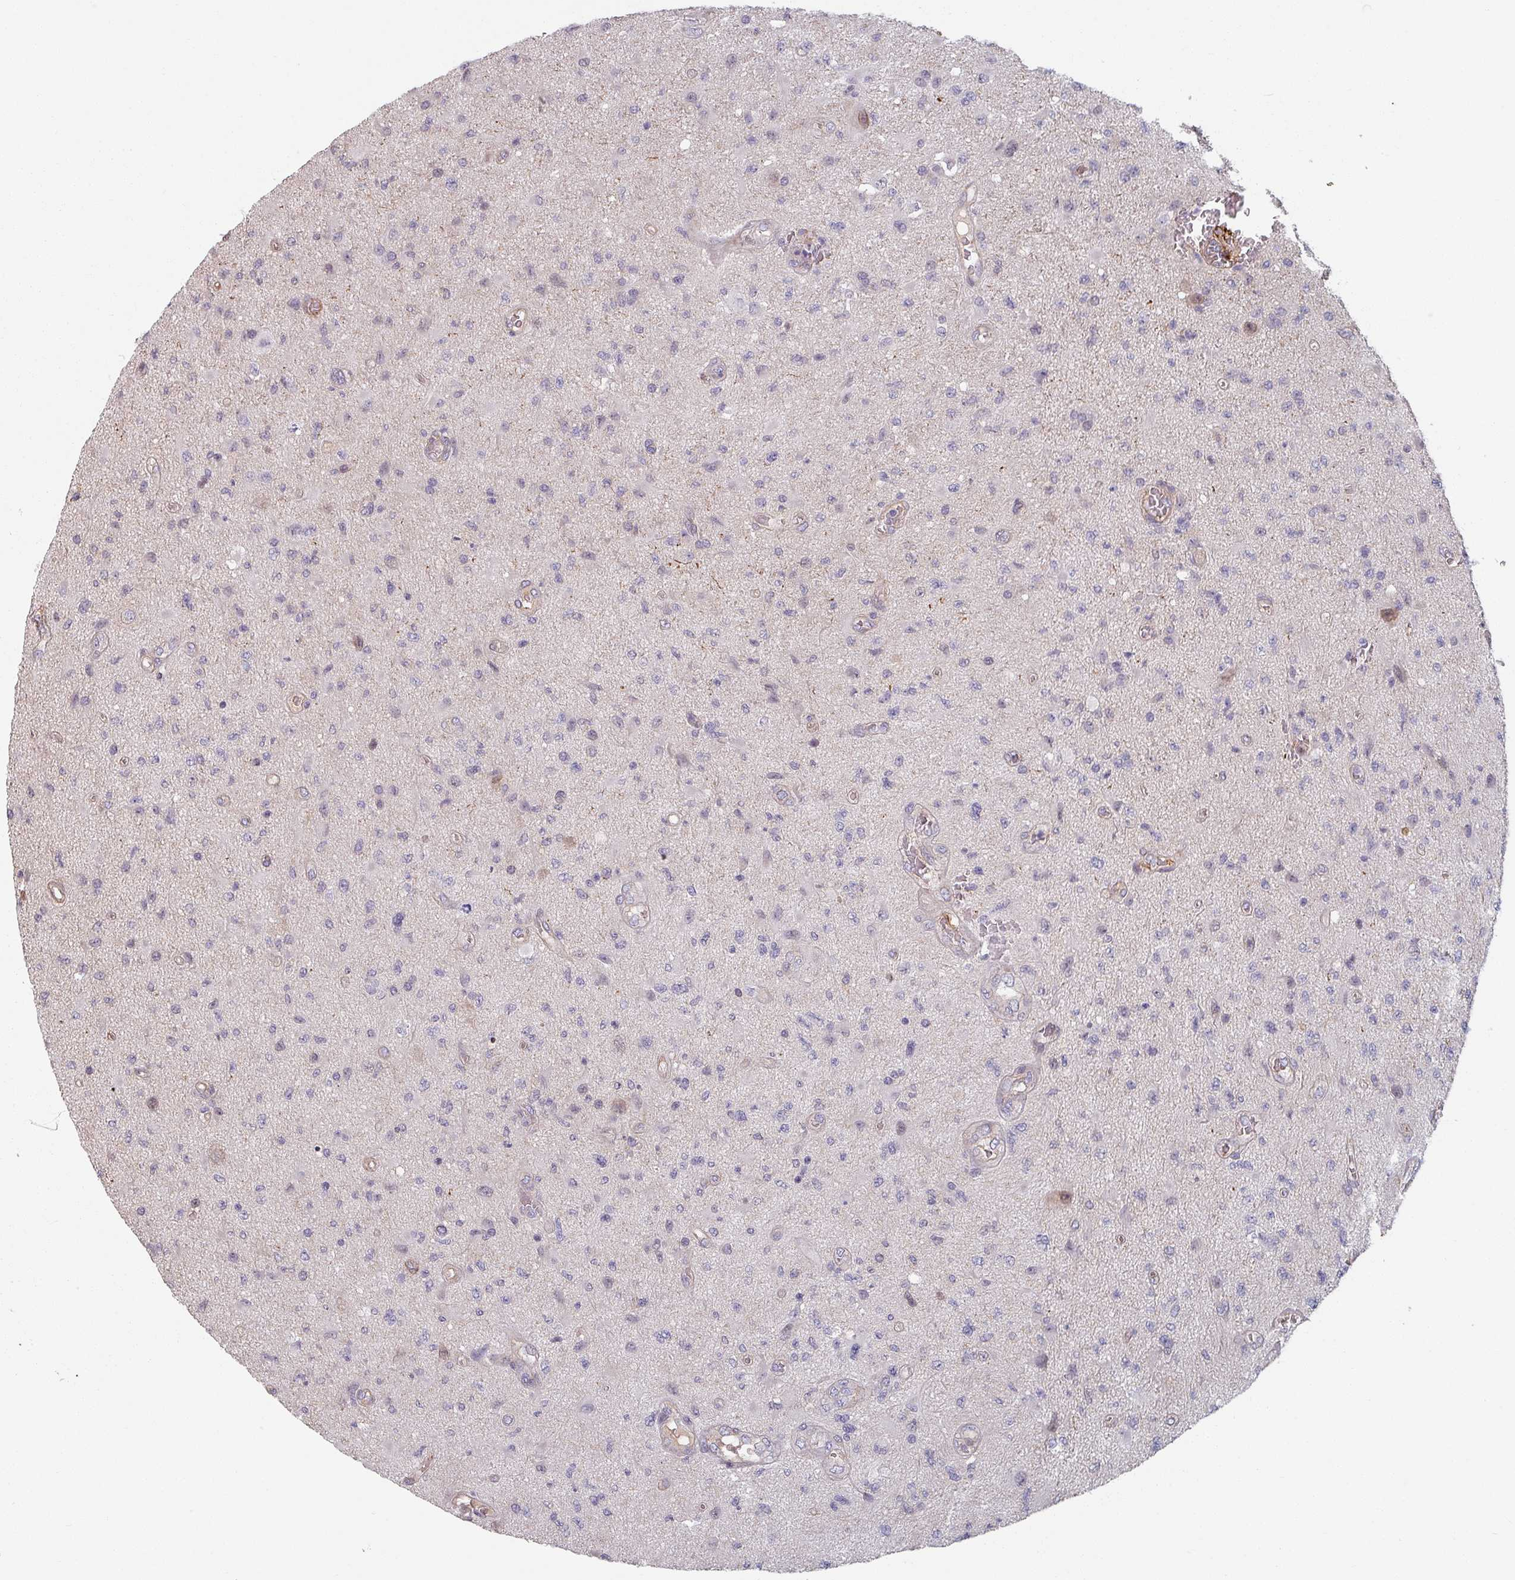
{"staining": {"intensity": "weak", "quantity": "<25%", "location": "nuclear"}, "tissue": "glioma", "cell_type": "Tumor cells", "image_type": "cancer", "snomed": [{"axis": "morphology", "description": "Glioma, malignant, High grade"}, {"axis": "topography", "description": "Brain"}], "caption": "An image of human glioma is negative for staining in tumor cells.", "gene": "C4BPB", "patient": {"sex": "male", "age": 67}}